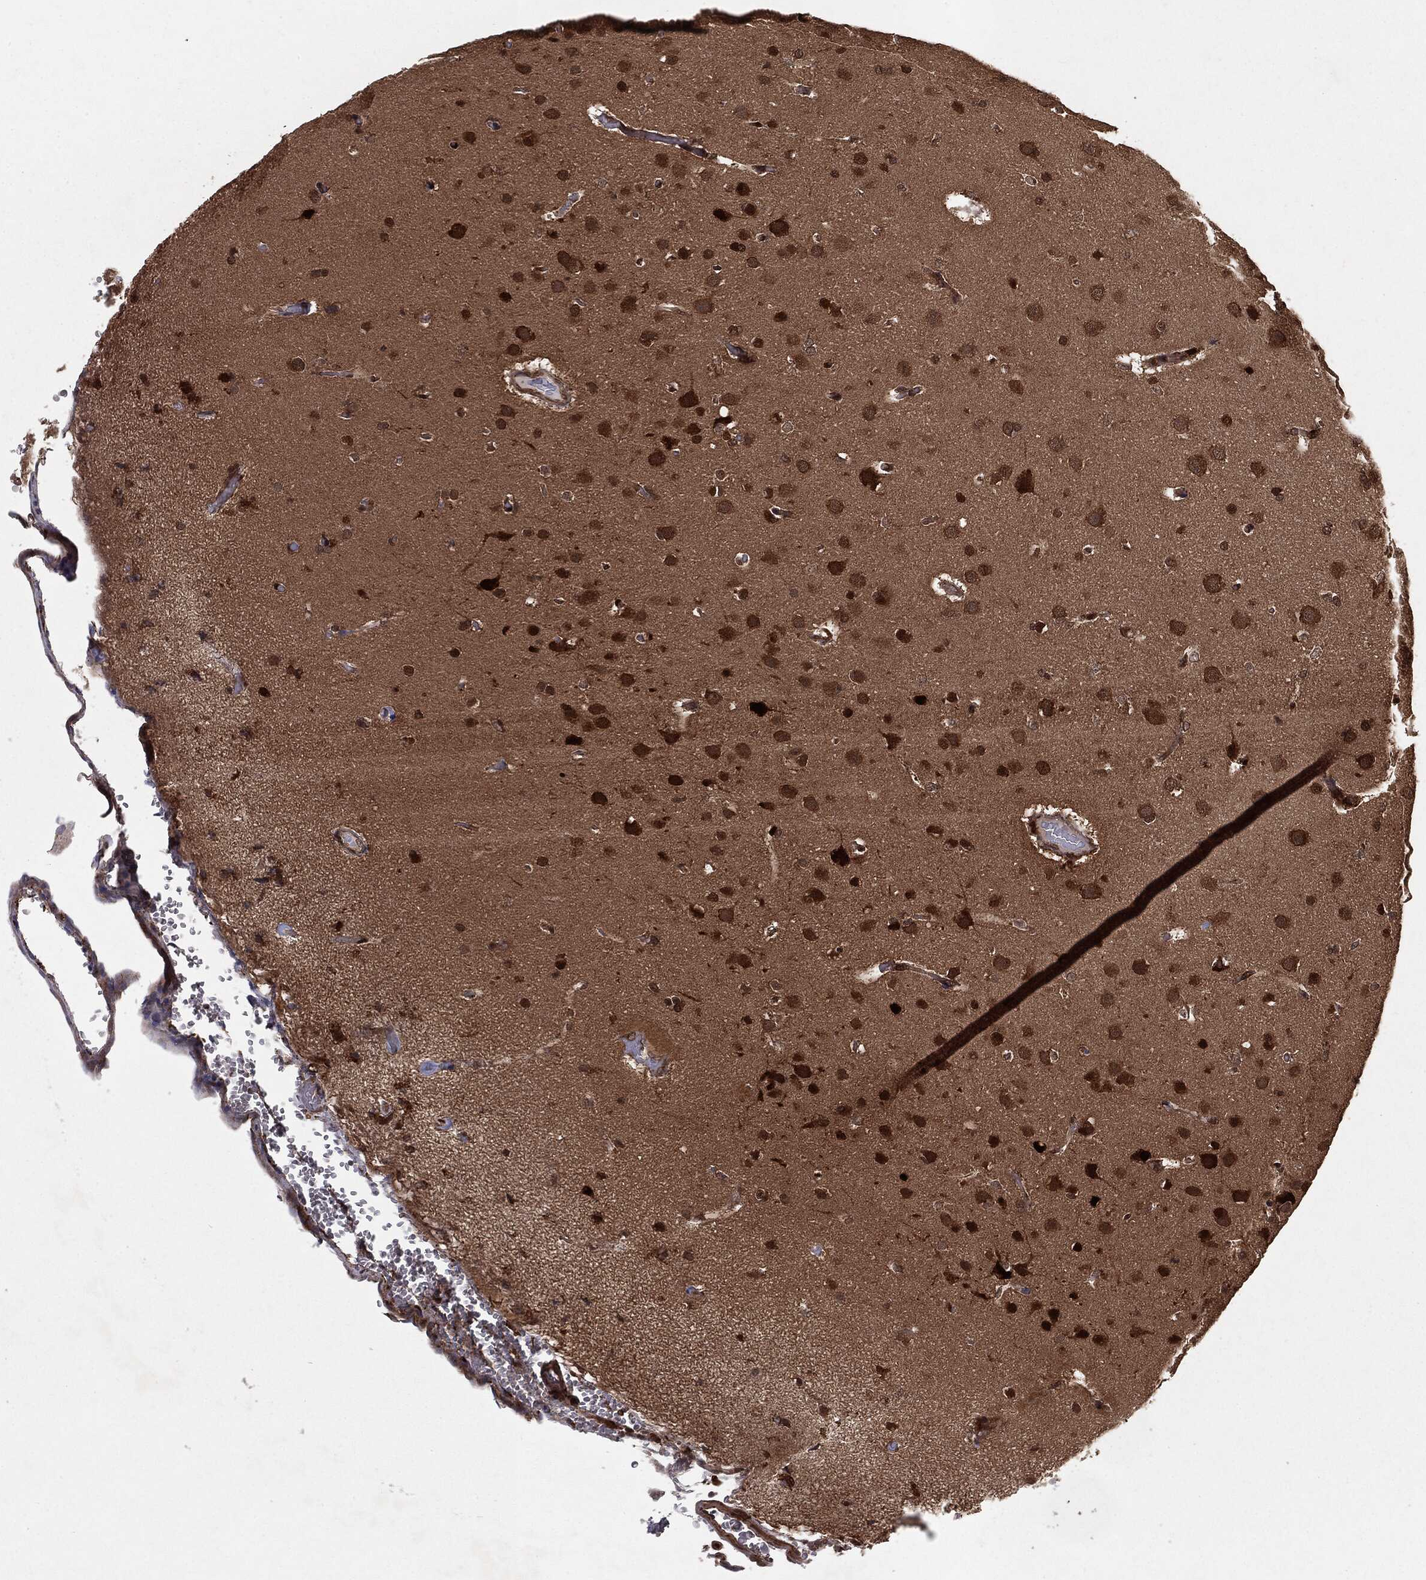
{"staining": {"intensity": "moderate", "quantity": ">75%", "location": "cytoplasmic/membranous,nuclear"}, "tissue": "glioma", "cell_type": "Tumor cells", "image_type": "cancer", "snomed": [{"axis": "morphology", "description": "Glioma, malignant, NOS"}, {"axis": "topography", "description": "Cerebral cortex"}], "caption": "There is medium levels of moderate cytoplasmic/membranous and nuclear positivity in tumor cells of malignant glioma, as demonstrated by immunohistochemical staining (brown color).", "gene": "RANBP9", "patient": {"sex": "male", "age": 58}}